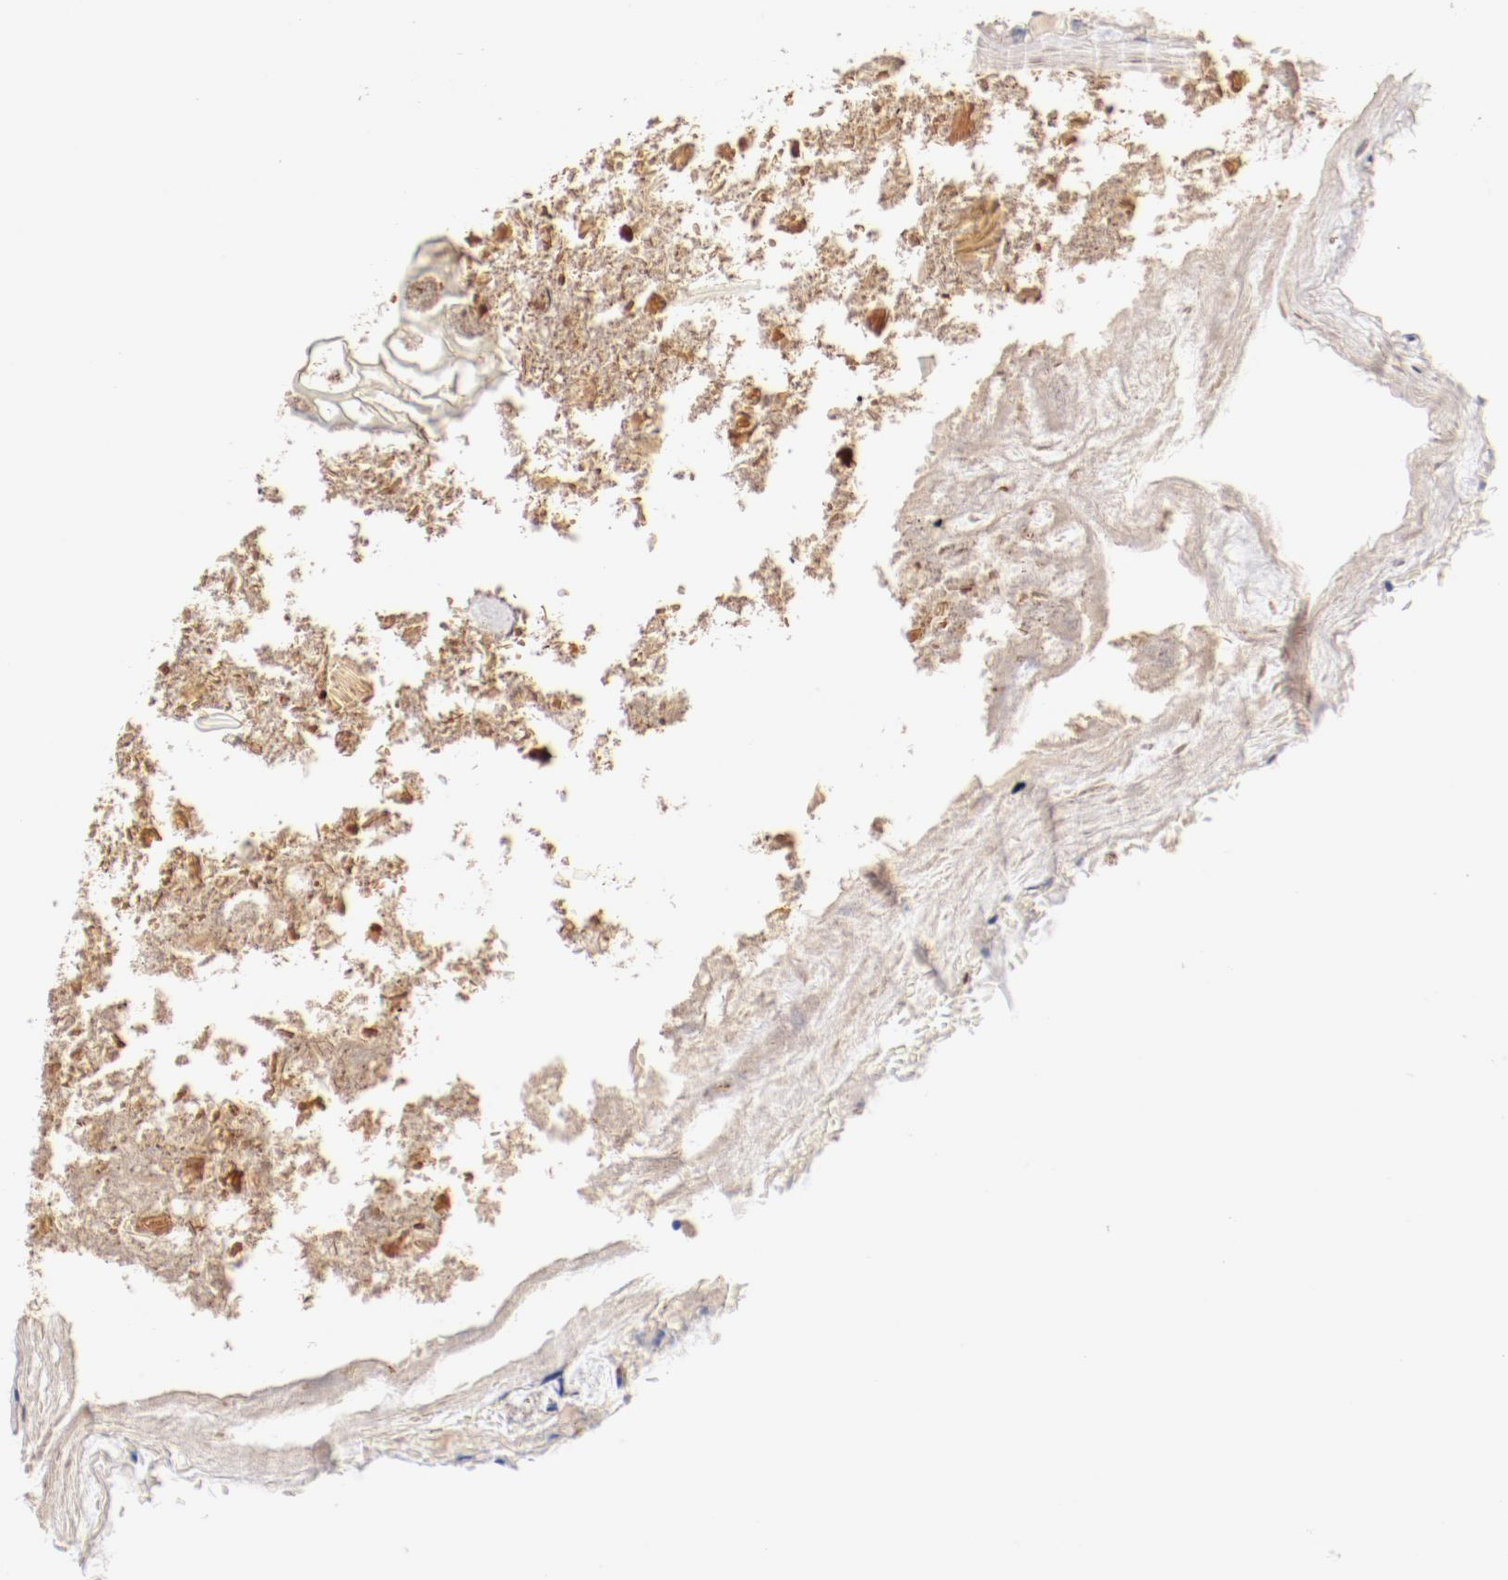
{"staining": {"intensity": "negative", "quantity": "none", "location": "none"}, "tissue": "appendix", "cell_type": "Glandular cells", "image_type": "normal", "snomed": [{"axis": "morphology", "description": "Normal tissue, NOS"}, {"axis": "topography", "description": "Appendix"}], "caption": "An IHC micrograph of unremarkable appendix is shown. There is no staining in glandular cells of appendix.", "gene": "HOMER1", "patient": {"sex": "female", "age": 10}}